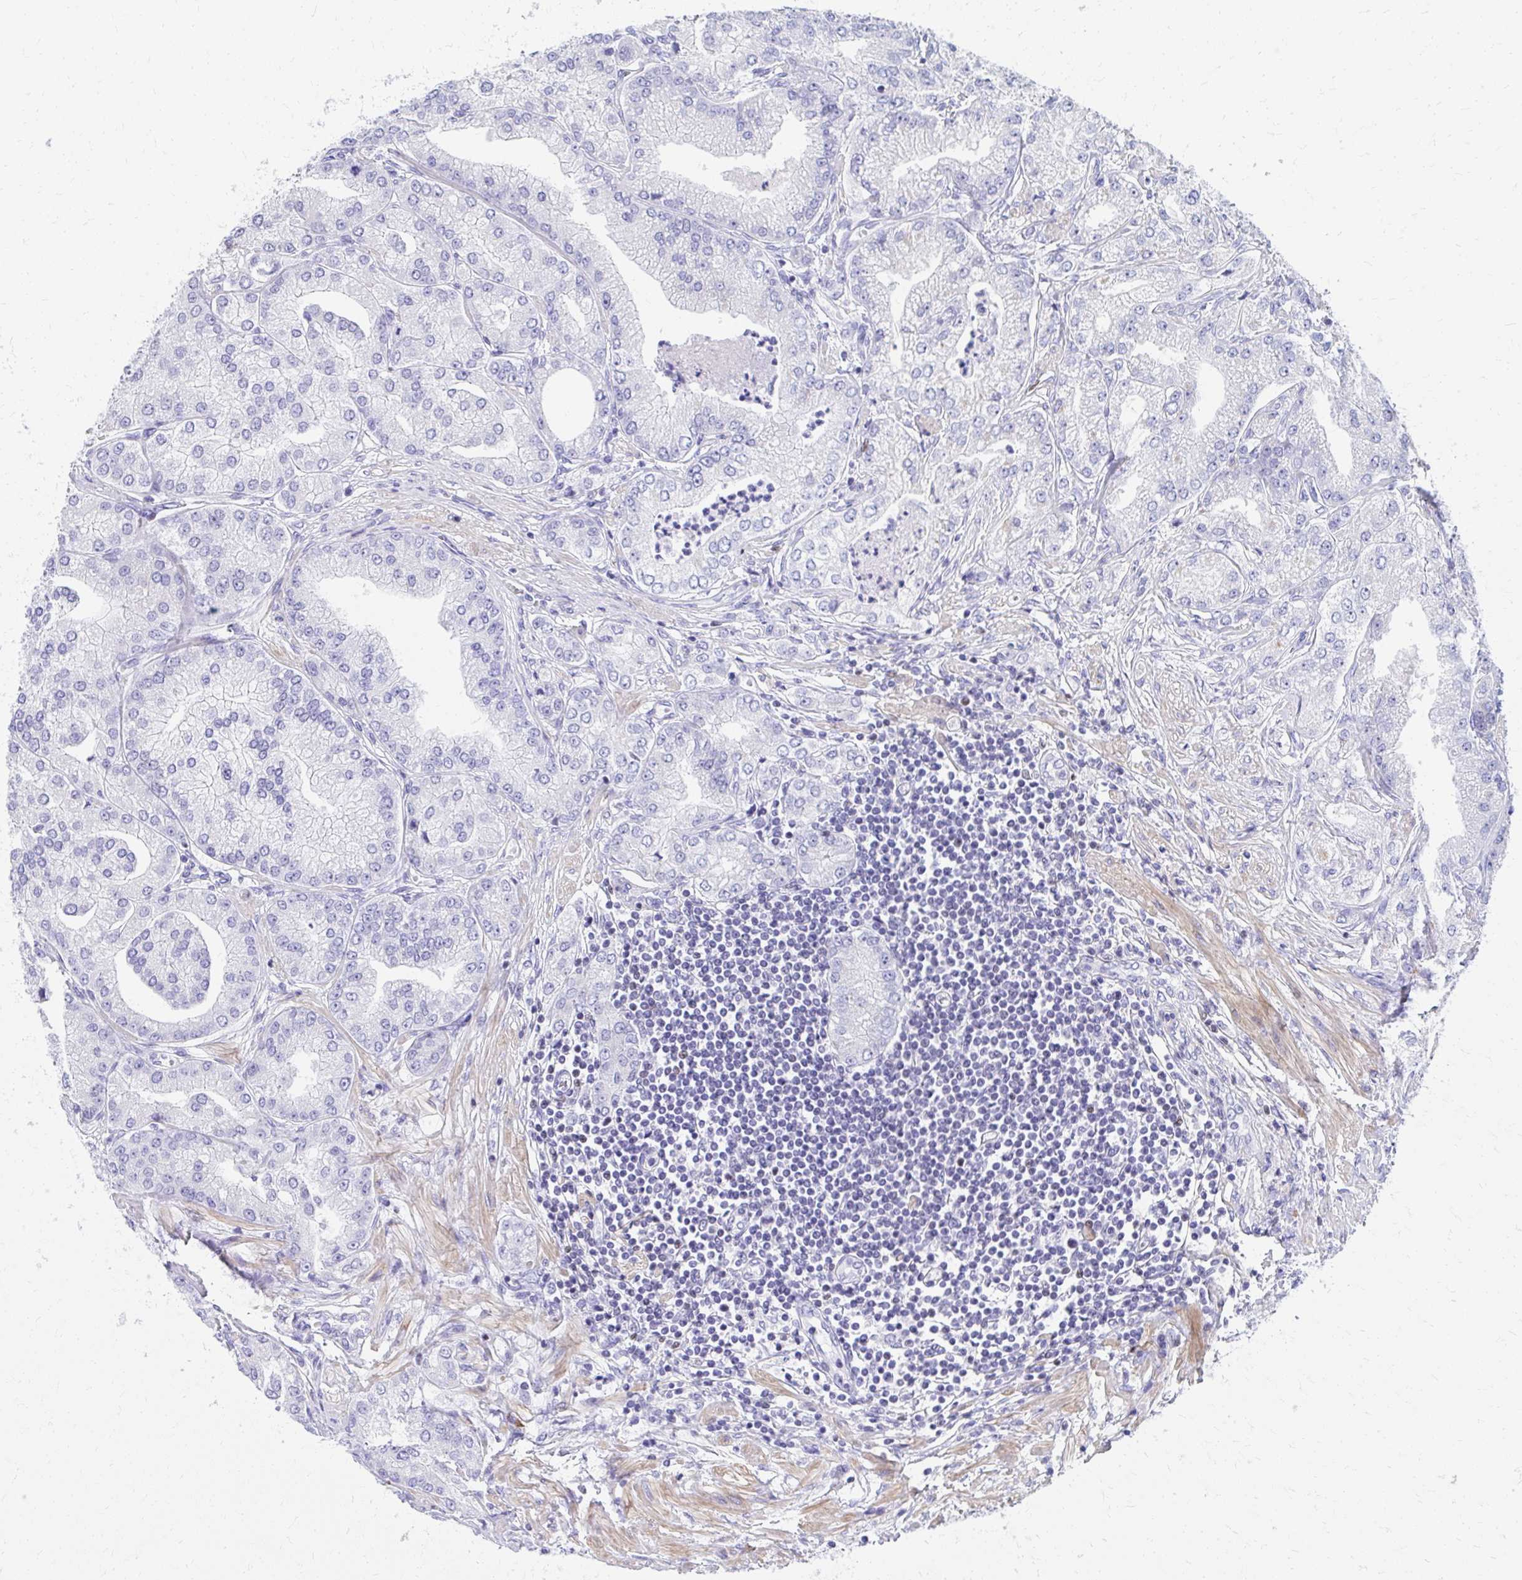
{"staining": {"intensity": "negative", "quantity": "none", "location": "none"}, "tissue": "prostate cancer", "cell_type": "Tumor cells", "image_type": "cancer", "snomed": [{"axis": "morphology", "description": "Adenocarcinoma, High grade"}, {"axis": "topography", "description": "Prostate"}], "caption": "High magnification brightfield microscopy of prostate cancer stained with DAB (brown) and counterstained with hematoxylin (blue): tumor cells show no significant staining.", "gene": "RUNX3", "patient": {"sex": "male", "age": 61}}